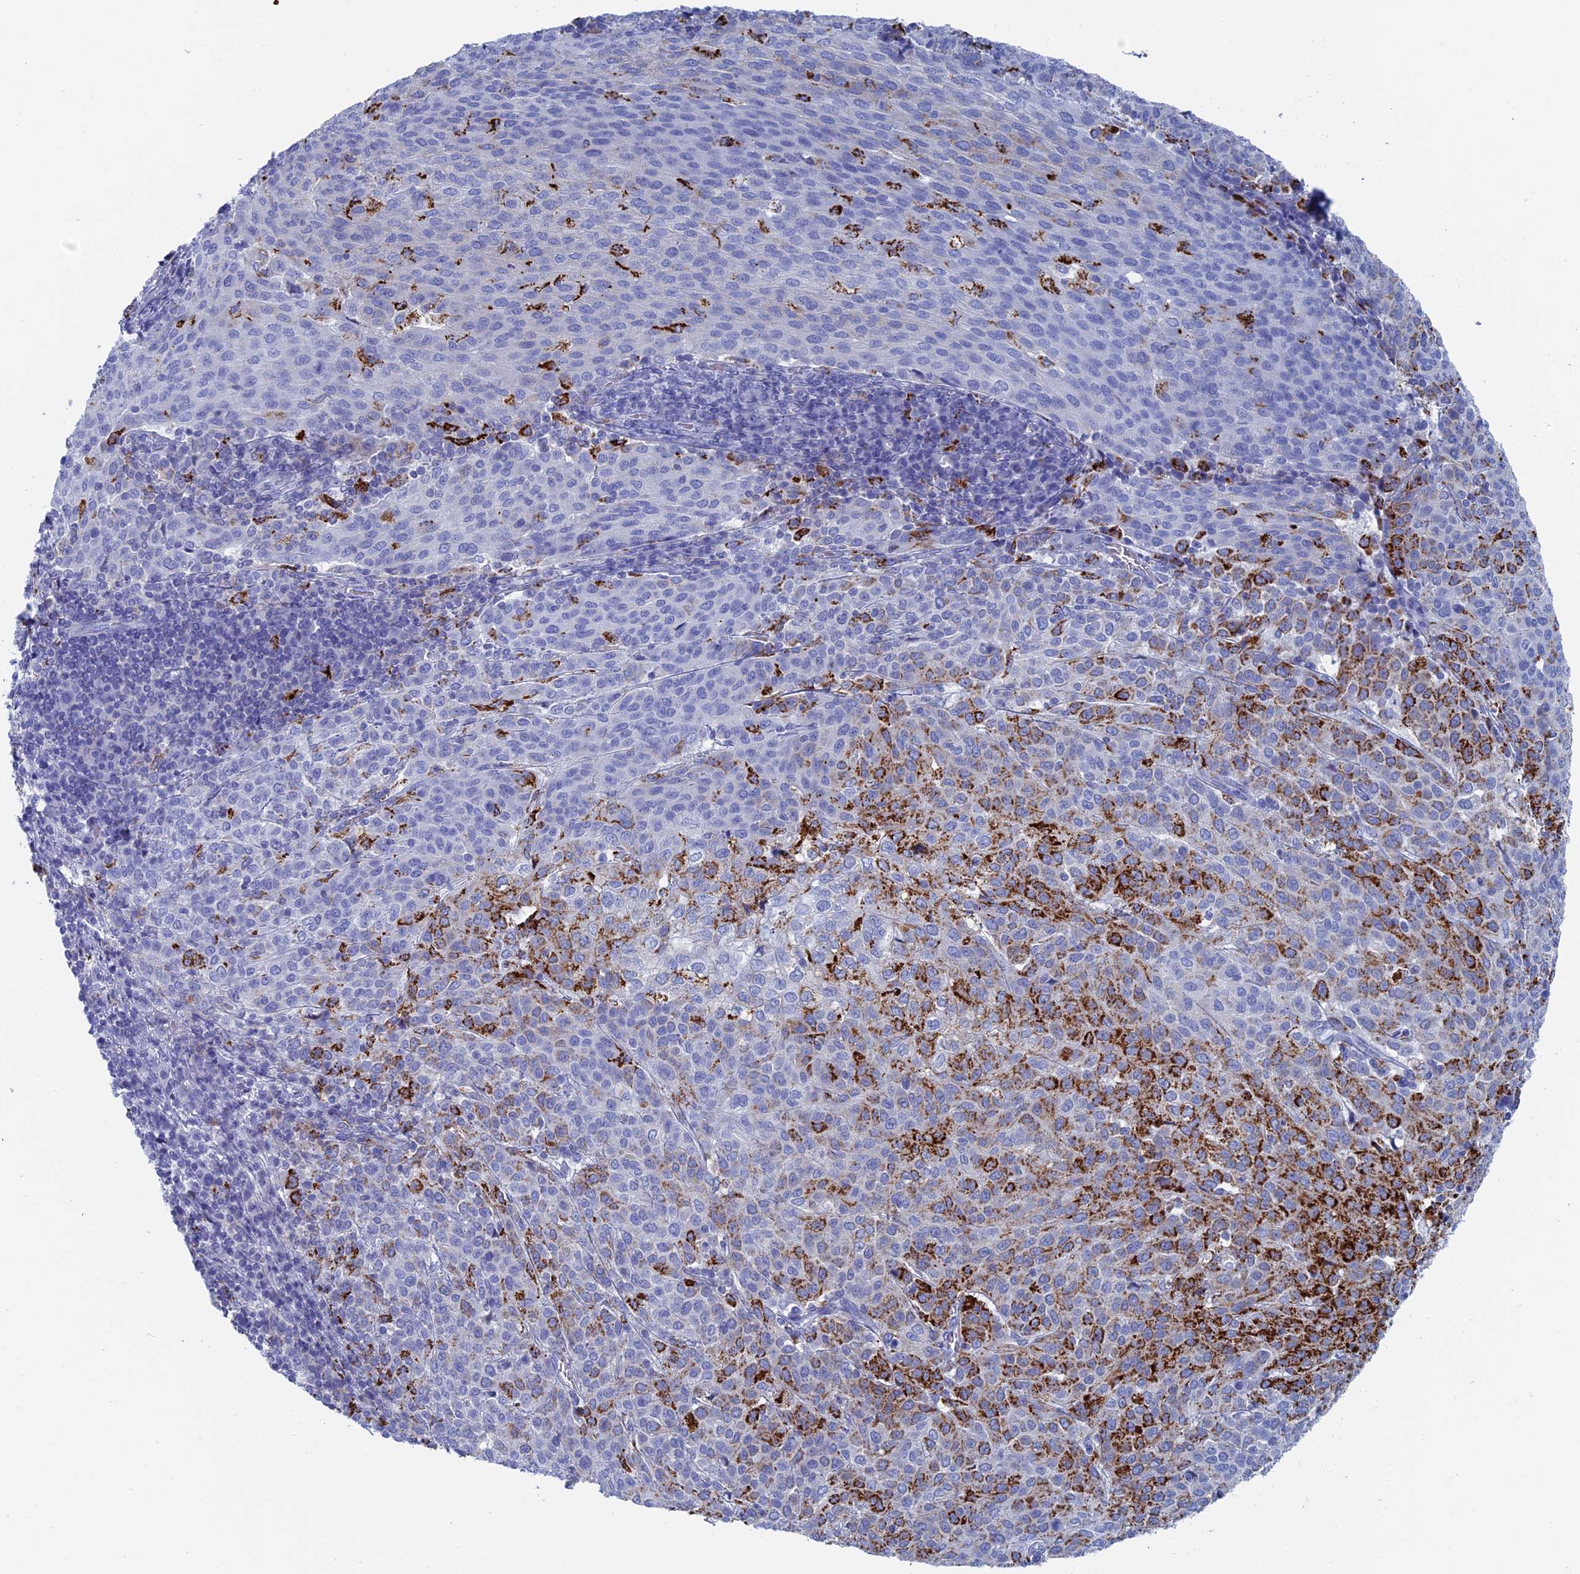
{"staining": {"intensity": "strong", "quantity": "<25%", "location": "cytoplasmic/membranous"}, "tissue": "cervical cancer", "cell_type": "Tumor cells", "image_type": "cancer", "snomed": [{"axis": "morphology", "description": "Squamous cell carcinoma, NOS"}, {"axis": "topography", "description": "Cervix"}], "caption": "Approximately <25% of tumor cells in squamous cell carcinoma (cervical) exhibit strong cytoplasmic/membranous protein staining as visualized by brown immunohistochemical staining.", "gene": "ALMS1", "patient": {"sex": "female", "age": 46}}